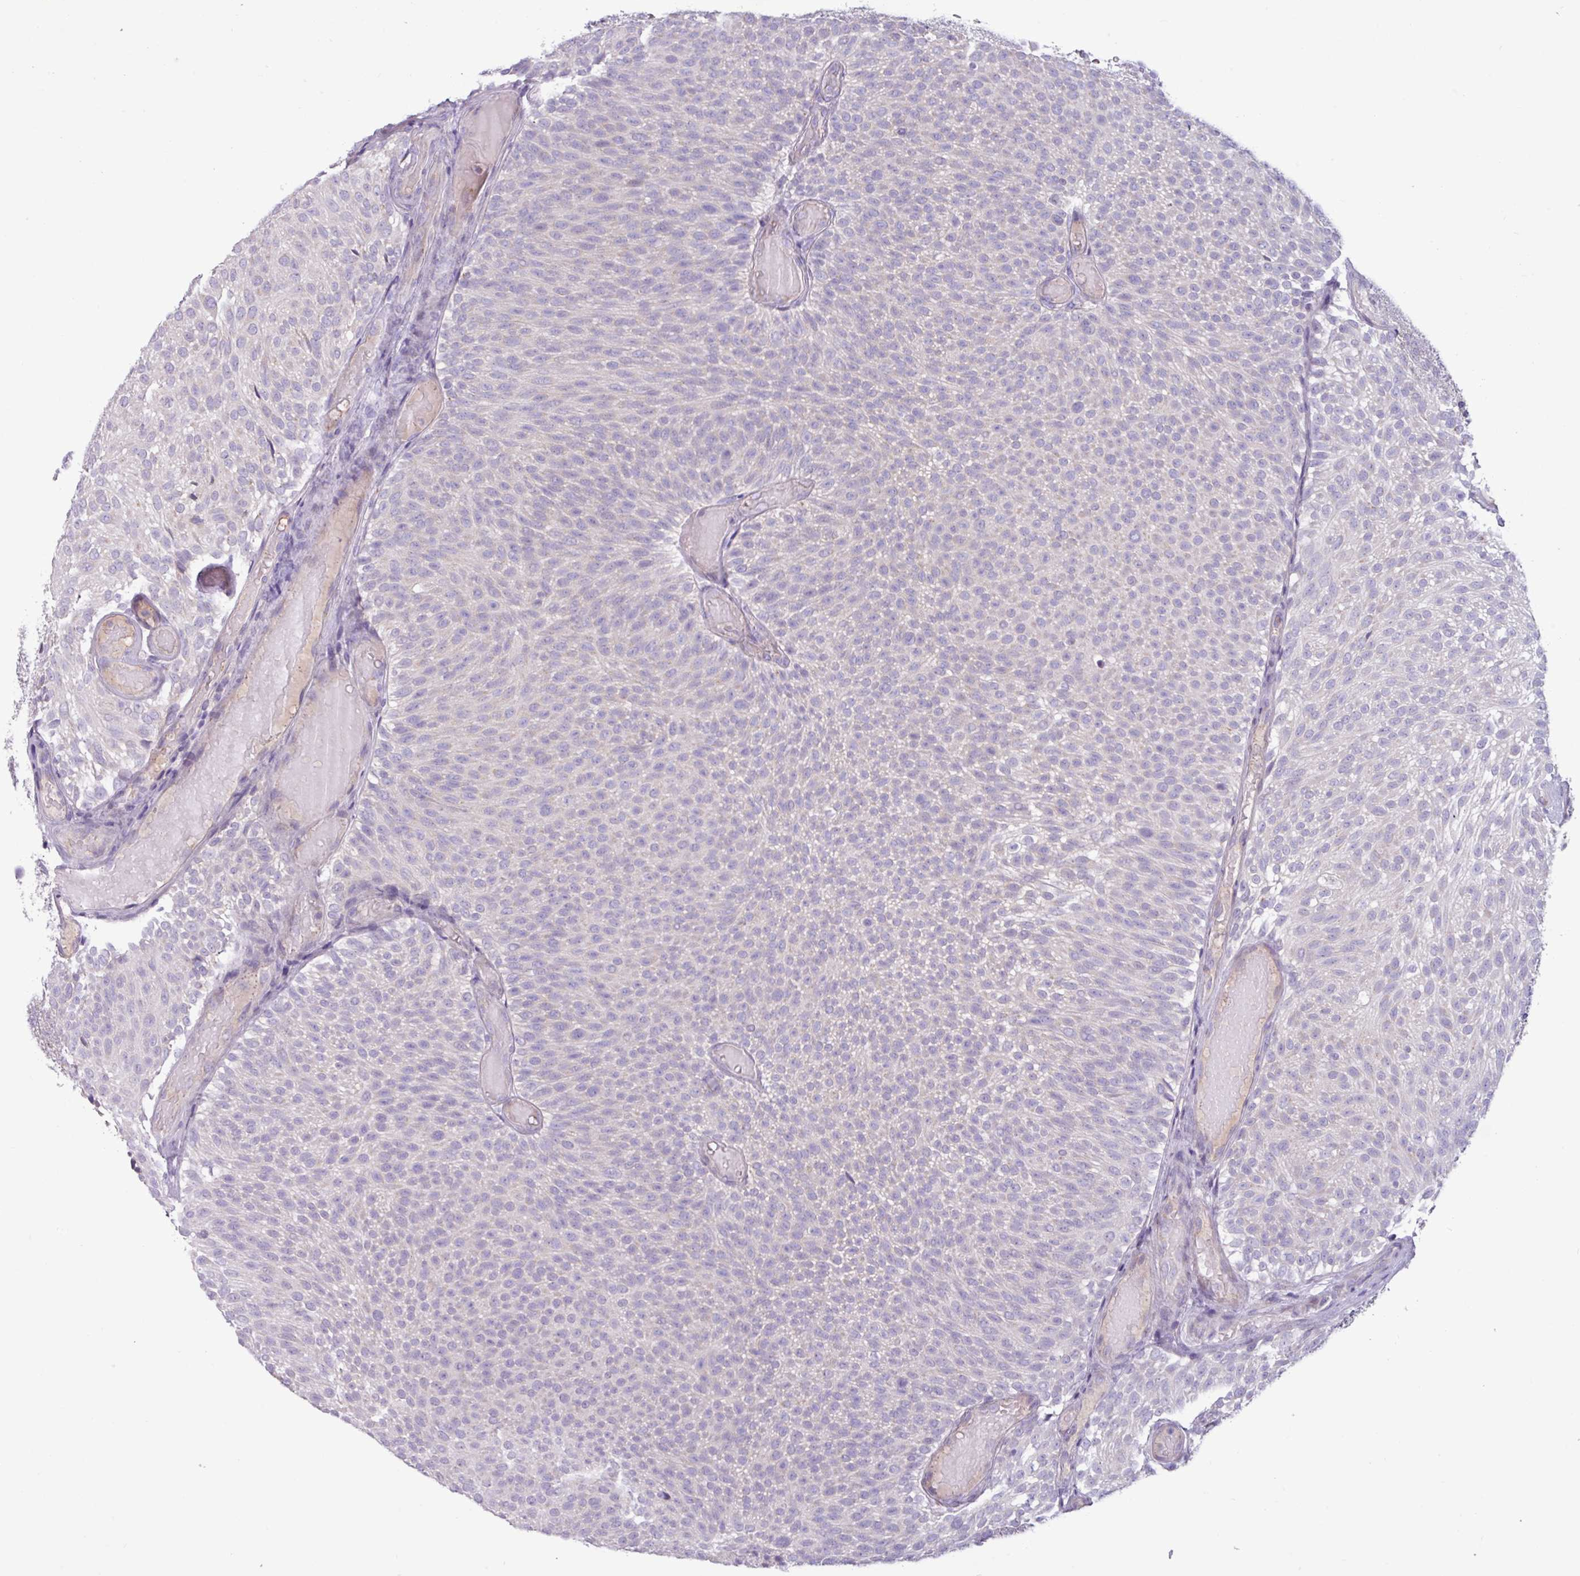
{"staining": {"intensity": "negative", "quantity": "none", "location": "none"}, "tissue": "urothelial cancer", "cell_type": "Tumor cells", "image_type": "cancer", "snomed": [{"axis": "morphology", "description": "Urothelial carcinoma, Low grade"}, {"axis": "topography", "description": "Urinary bladder"}], "caption": "A photomicrograph of human urothelial carcinoma (low-grade) is negative for staining in tumor cells.", "gene": "STIMATE", "patient": {"sex": "male", "age": 78}}